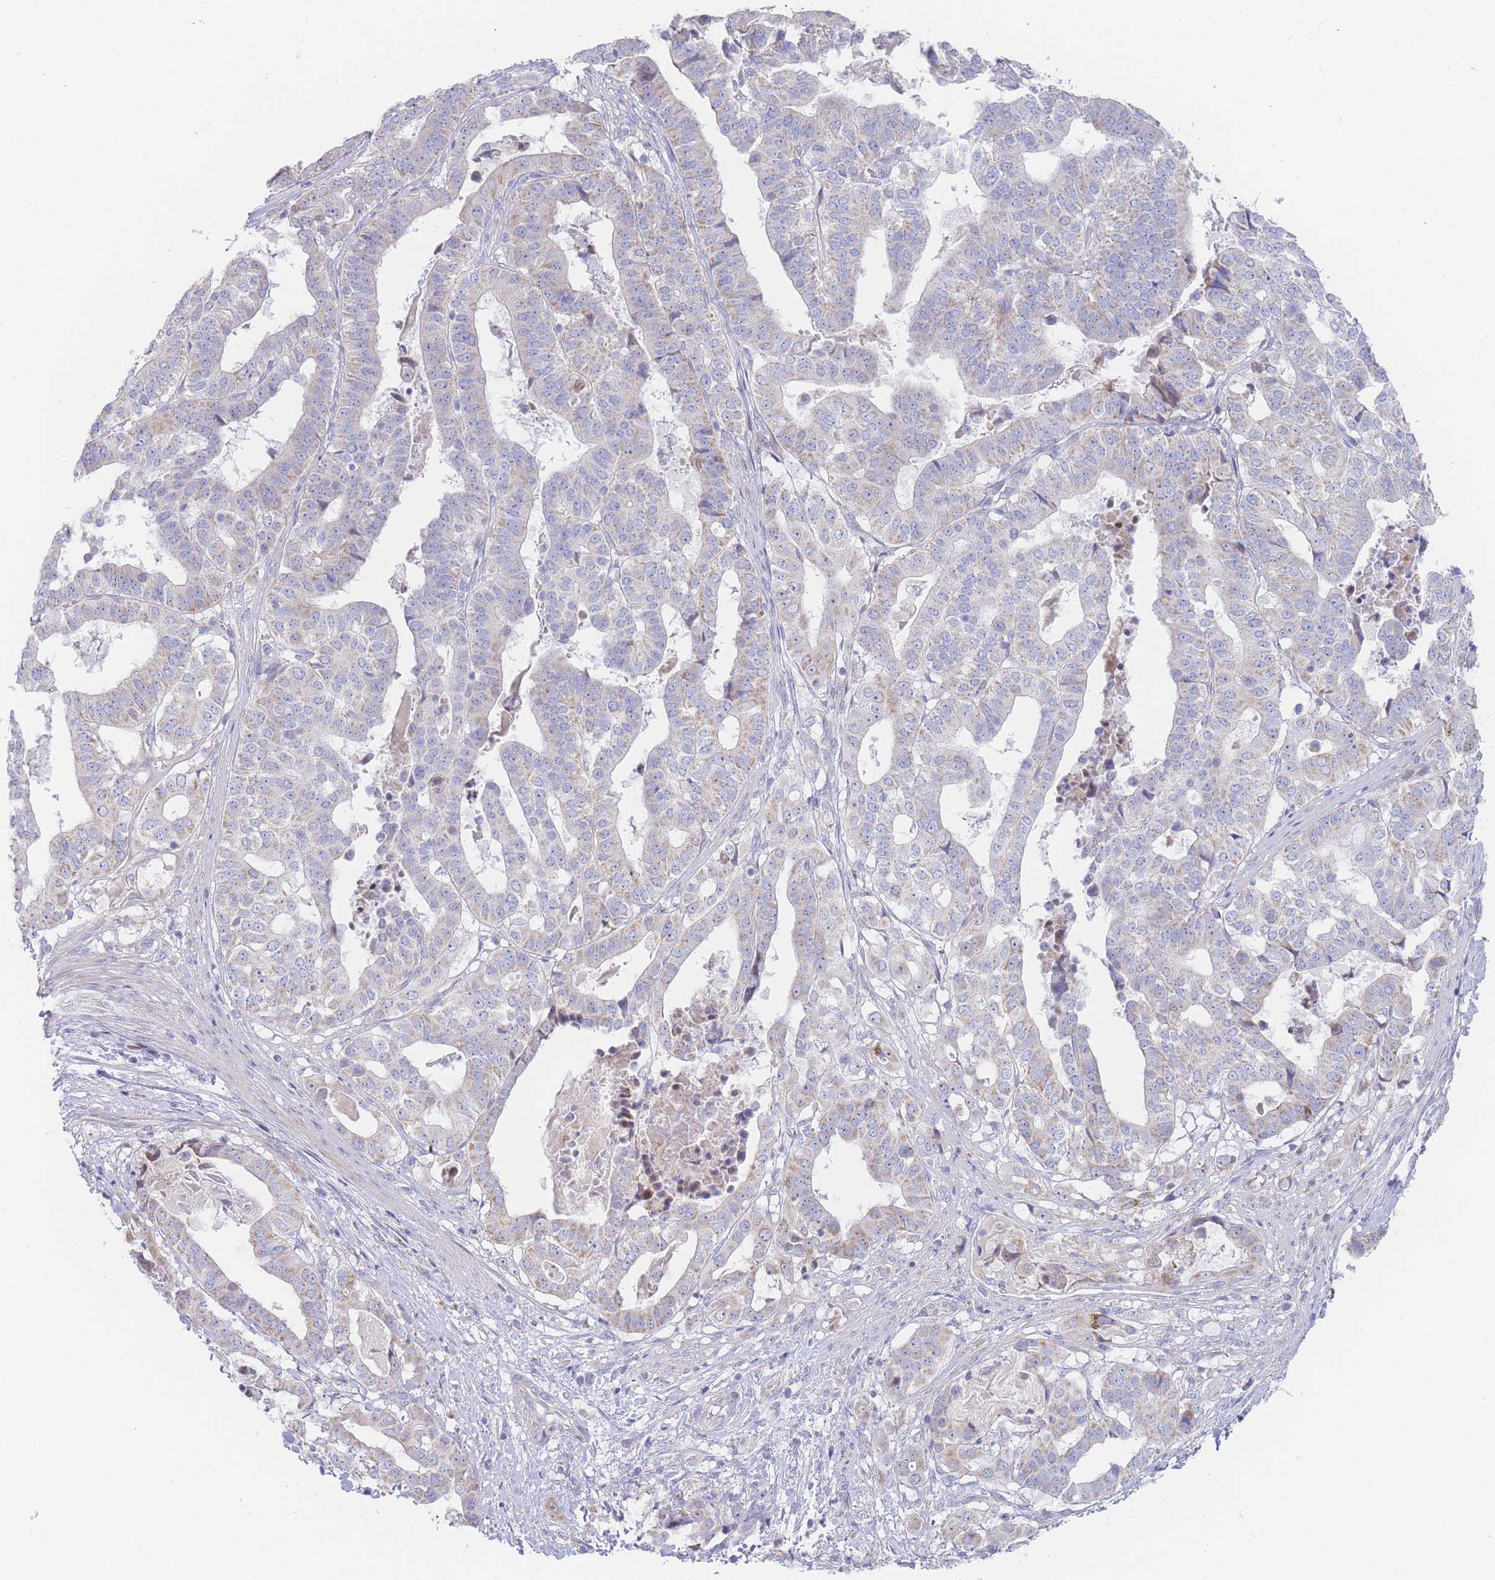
{"staining": {"intensity": "weak", "quantity": "25%-75%", "location": "cytoplasmic/membranous"}, "tissue": "stomach cancer", "cell_type": "Tumor cells", "image_type": "cancer", "snomed": [{"axis": "morphology", "description": "Adenocarcinoma, NOS"}, {"axis": "topography", "description": "Stomach"}], "caption": "Protein expression analysis of stomach adenocarcinoma reveals weak cytoplasmic/membranous expression in about 25%-75% of tumor cells. (Stains: DAB (3,3'-diaminobenzidine) in brown, nuclei in blue, Microscopy: brightfield microscopy at high magnification).", "gene": "GPAM", "patient": {"sex": "male", "age": 48}}